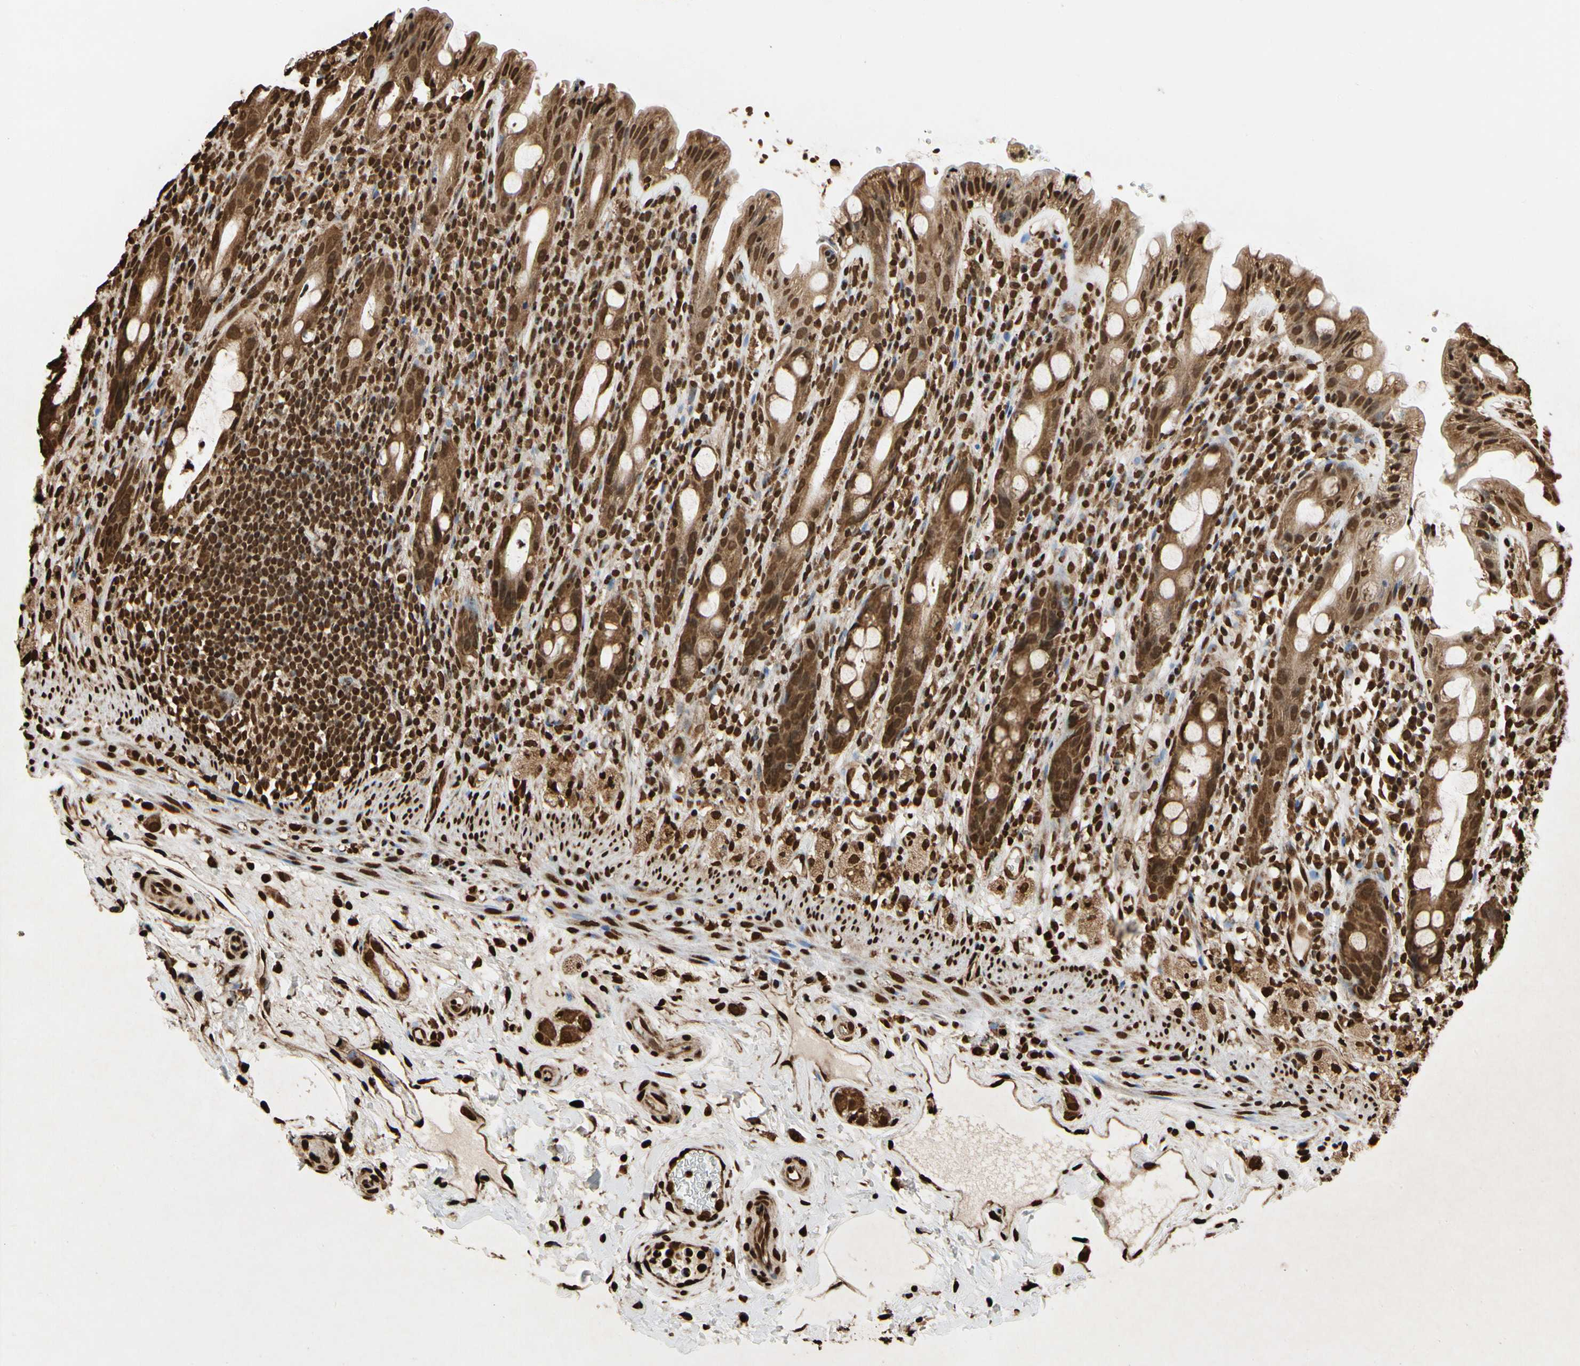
{"staining": {"intensity": "strong", "quantity": ">75%", "location": "cytoplasmic/membranous,nuclear"}, "tissue": "rectum", "cell_type": "Glandular cells", "image_type": "normal", "snomed": [{"axis": "morphology", "description": "Normal tissue, NOS"}, {"axis": "topography", "description": "Rectum"}], "caption": "Immunohistochemistry staining of benign rectum, which exhibits high levels of strong cytoplasmic/membranous,nuclear expression in about >75% of glandular cells indicating strong cytoplasmic/membranous,nuclear protein staining. The staining was performed using DAB (brown) for protein detection and nuclei were counterstained in hematoxylin (blue).", "gene": "HNRNPK", "patient": {"sex": "male", "age": 44}}